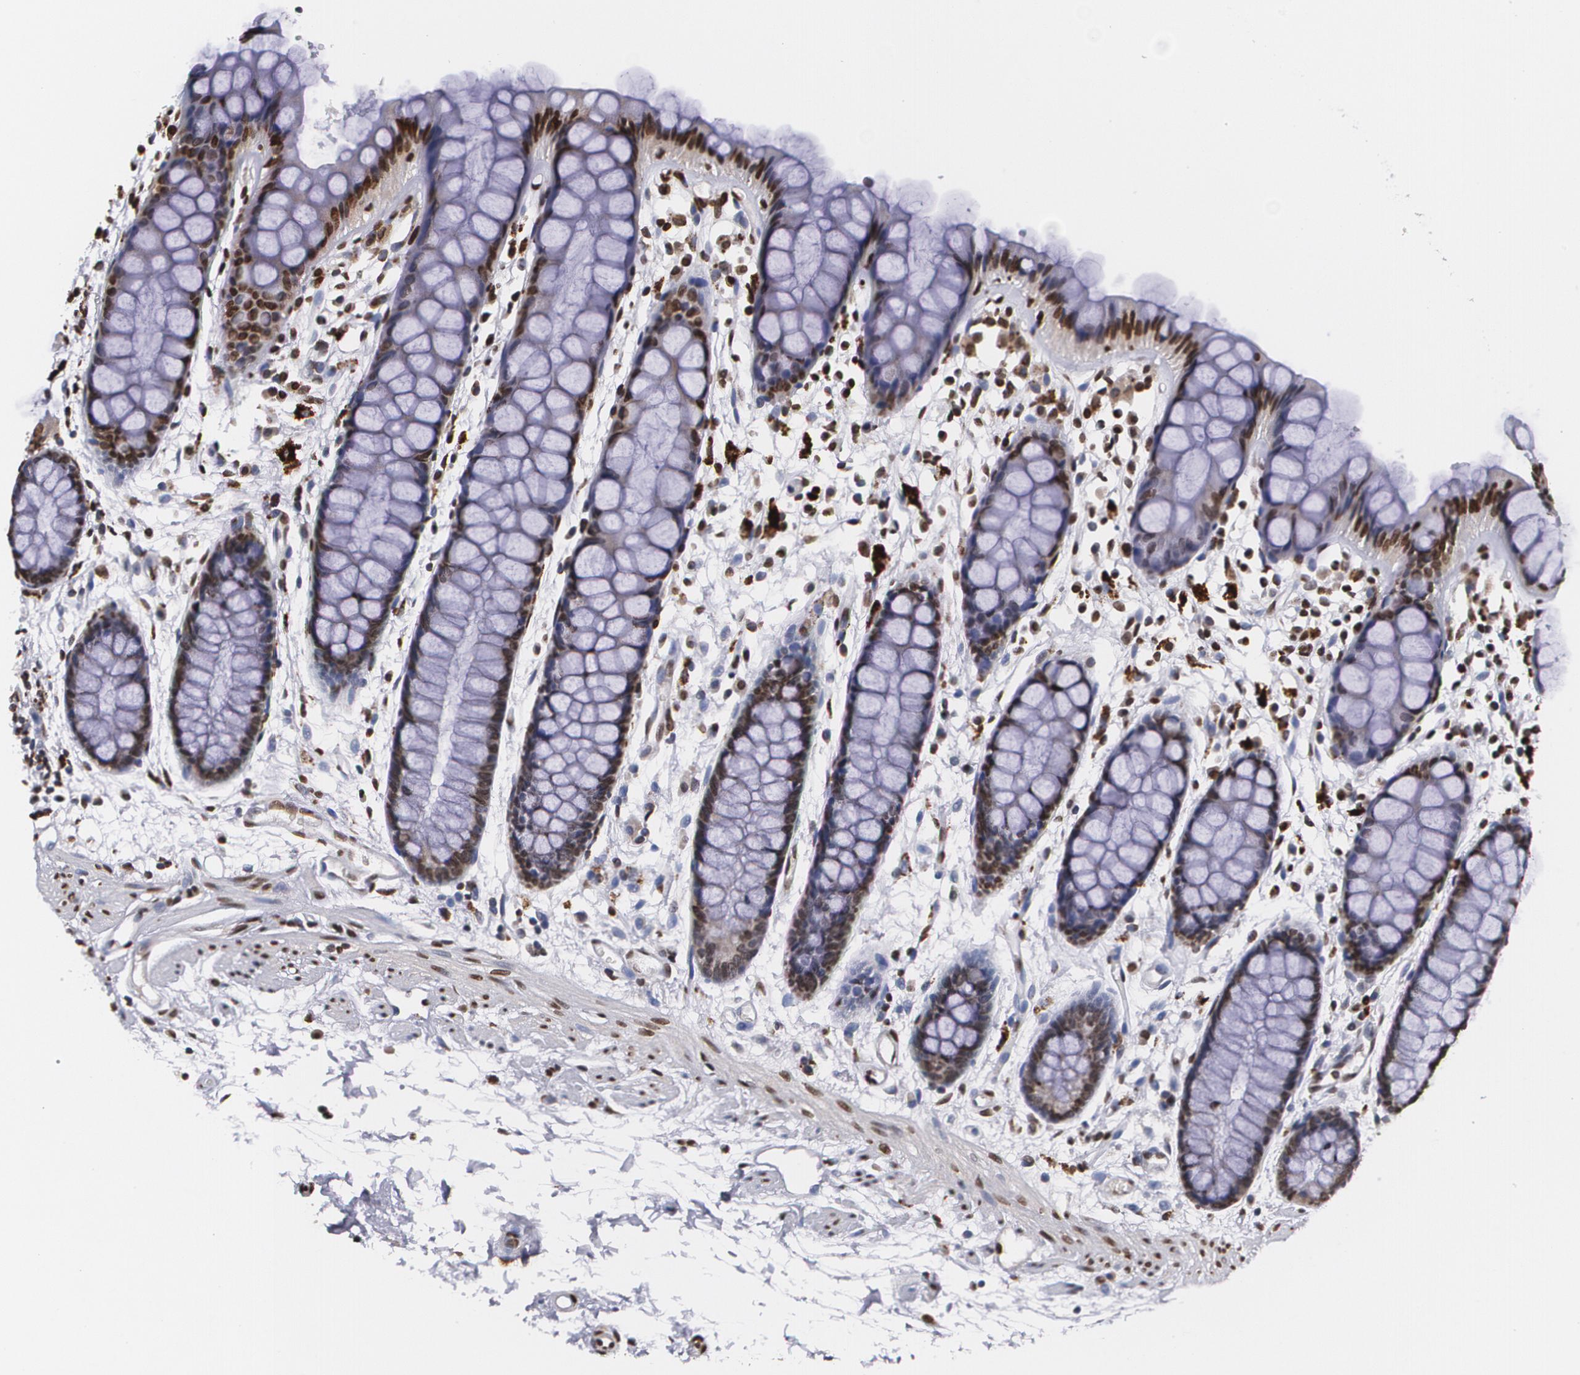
{"staining": {"intensity": "moderate", "quantity": ">75%", "location": "nuclear"}, "tissue": "rectum", "cell_type": "Glandular cells", "image_type": "normal", "snomed": [{"axis": "morphology", "description": "Normal tissue, NOS"}, {"axis": "topography", "description": "Rectum"}], "caption": "Rectum stained with immunohistochemistry displays moderate nuclear positivity in approximately >75% of glandular cells. (Brightfield microscopy of DAB IHC at high magnification).", "gene": "MVP", "patient": {"sex": "female", "age": 66}}